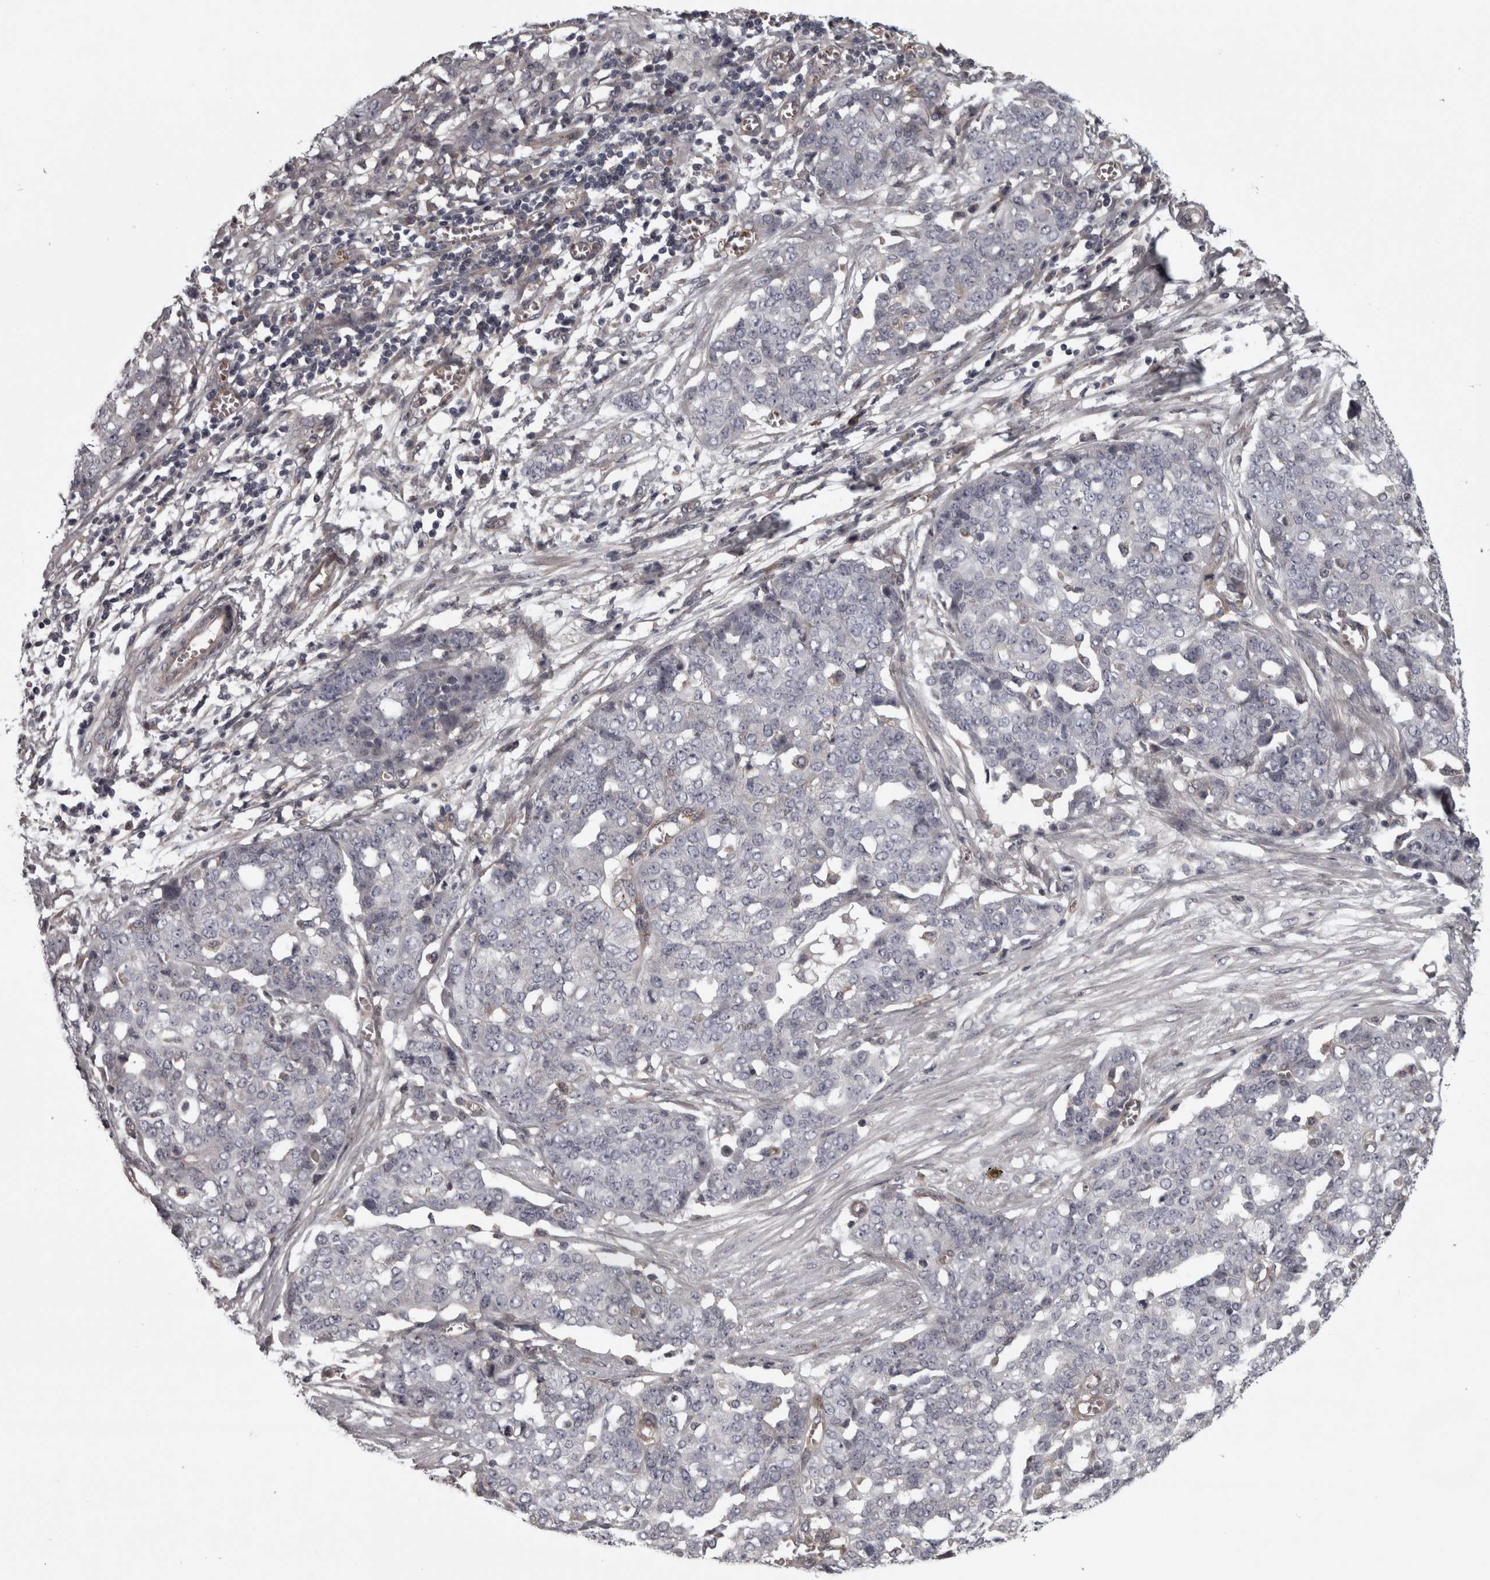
{"staining": {"intensity": "negative", "quantity": "none", "location": "none"}, "tissue": "ovarian cancer", "cell_type": "Tumor cells", "image_type": "cancer", "snomed": [{"axis": "morphology", "description": "Cystadenocarcinoma, serous, NOS"}, {"axis": "topography", "description": "Soft tissue"}, {"axis": "topography", "description": "Ovary"}], "caption": "Tumor cells are negative for brown protein staining in ovarian cancer (serous cystadenocarcinoma).", "gene": "RSU1", "patient": {"sex": "female", "age": 57}}